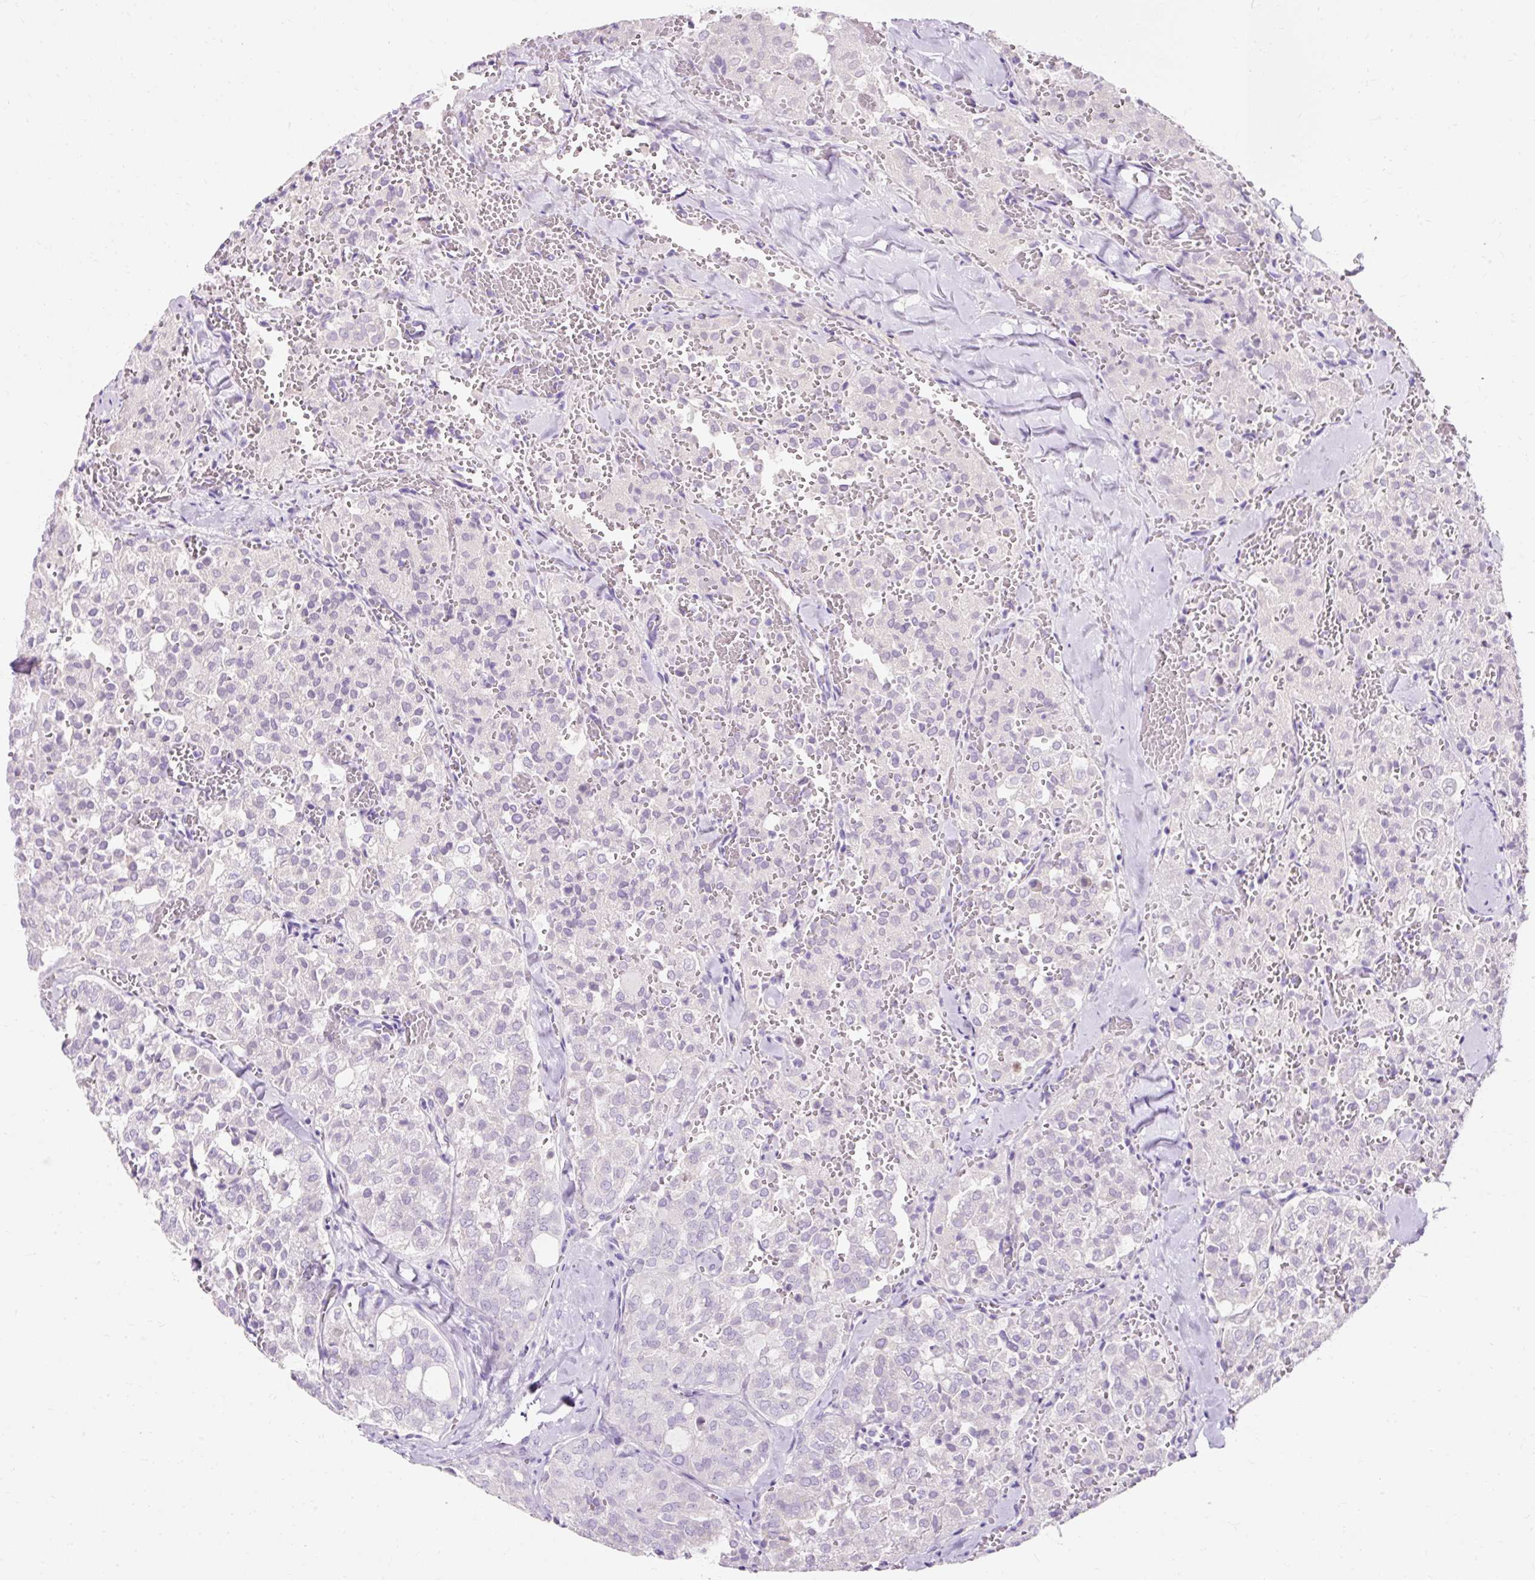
{"staining": {"intensity": "negative", "quantity": "none", "location": "none"}, "tissue": "thyroid cancer", "cell_type": "Tumor cells", "image_type": "cancer", "snomed": [{"axis": "morphology", "description": "Follicular adenoma carcinoma, NOS"}, {"axis": "topography", "description": "Thyroid gland"}], "caption": "Histopathology image shows no significant protein positivity in tumor cells of thyroid cancer (follicular adenoma carcinoma). (DAB immunohistochemistry, high magnification).", "gene": "TMEM213", "patient": {"sex": "male", "age": 75}}